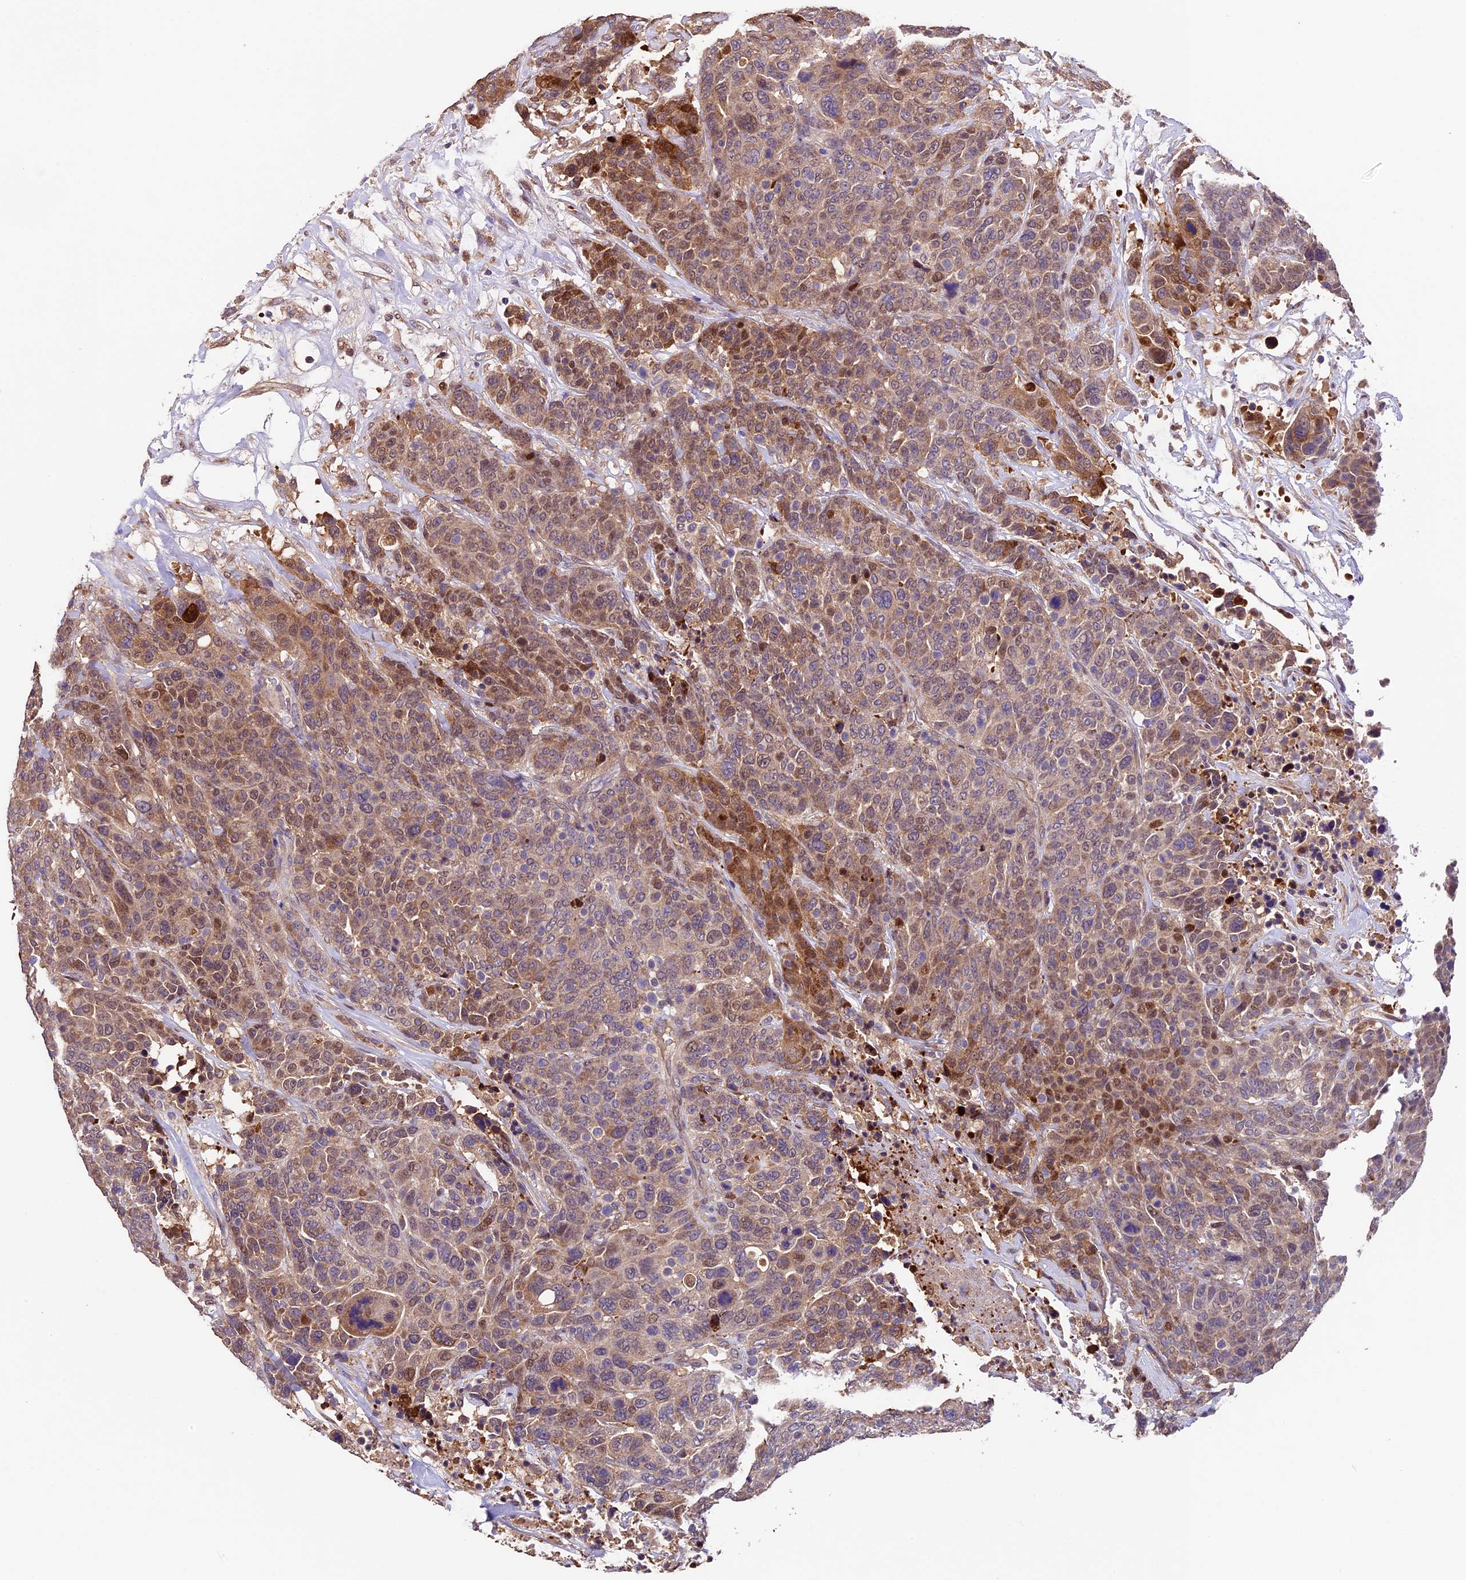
{"staining": {"intensity": "moderate", "quantity": "25%-75%", "location": "cytoplasmic/membranous,nuclear"}, "tissue": "breast cancer", "cell_type": "Tumor cells", "image_type": "cancer", "snomed": [{"axis": "morphology", "description": "Duct carcinoma"}, {"axis": "topography", "description": "Breast"}], "caption": "The immunohistochemical stain labels moderate cytoplasmic/membranous and nuclear staining in tumor cells of breast cancer (intraductal carcinoma) tissue. (DAB (3,3'-diaminobenzidine) IHC, brown staining for protein, blue staining for nuclei).", "gene": "SBNO2", "patient": {"sex": "female", "age": 37}}